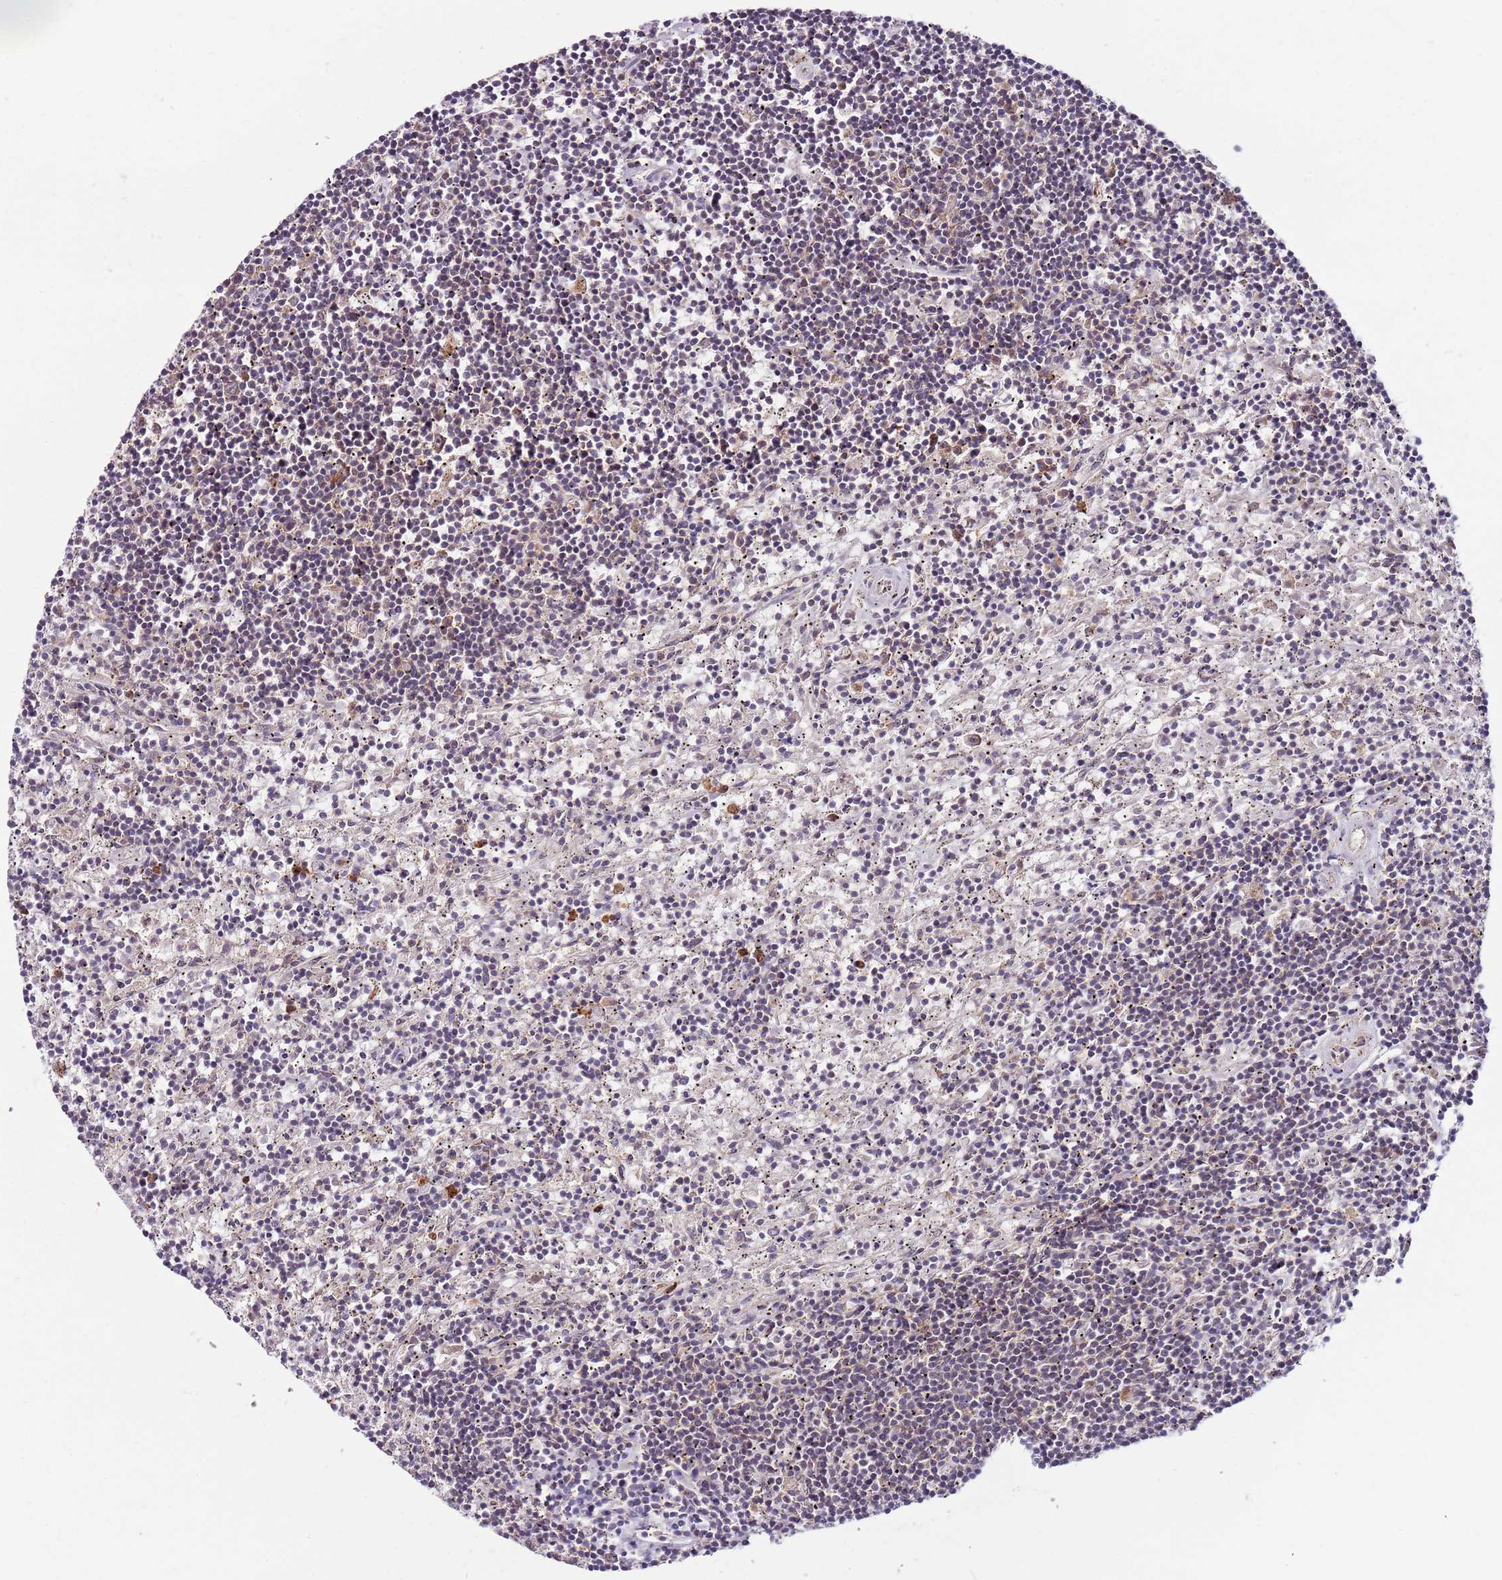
{"staining": {"intensity": "negative", "quantity": "none", "location": "none"}, "tissue": "lymphoma", "cell_type": "Tumor cells", "image_type": "cancer", "snomed": [{"axis": "morphology", "description": "Malignant lymphoma, non-Hodgkin's type, Low grade"}, {"axis": "topography", "description": "Spleen"}], "caption": "This image is of lymphoma stained with IHC to label a protein in brown with the nuclei are counter-stained blue. There is no positivity in tumor cells.", "gene": "FBXL22", "patient": {"sex": "male", "age": 76}}